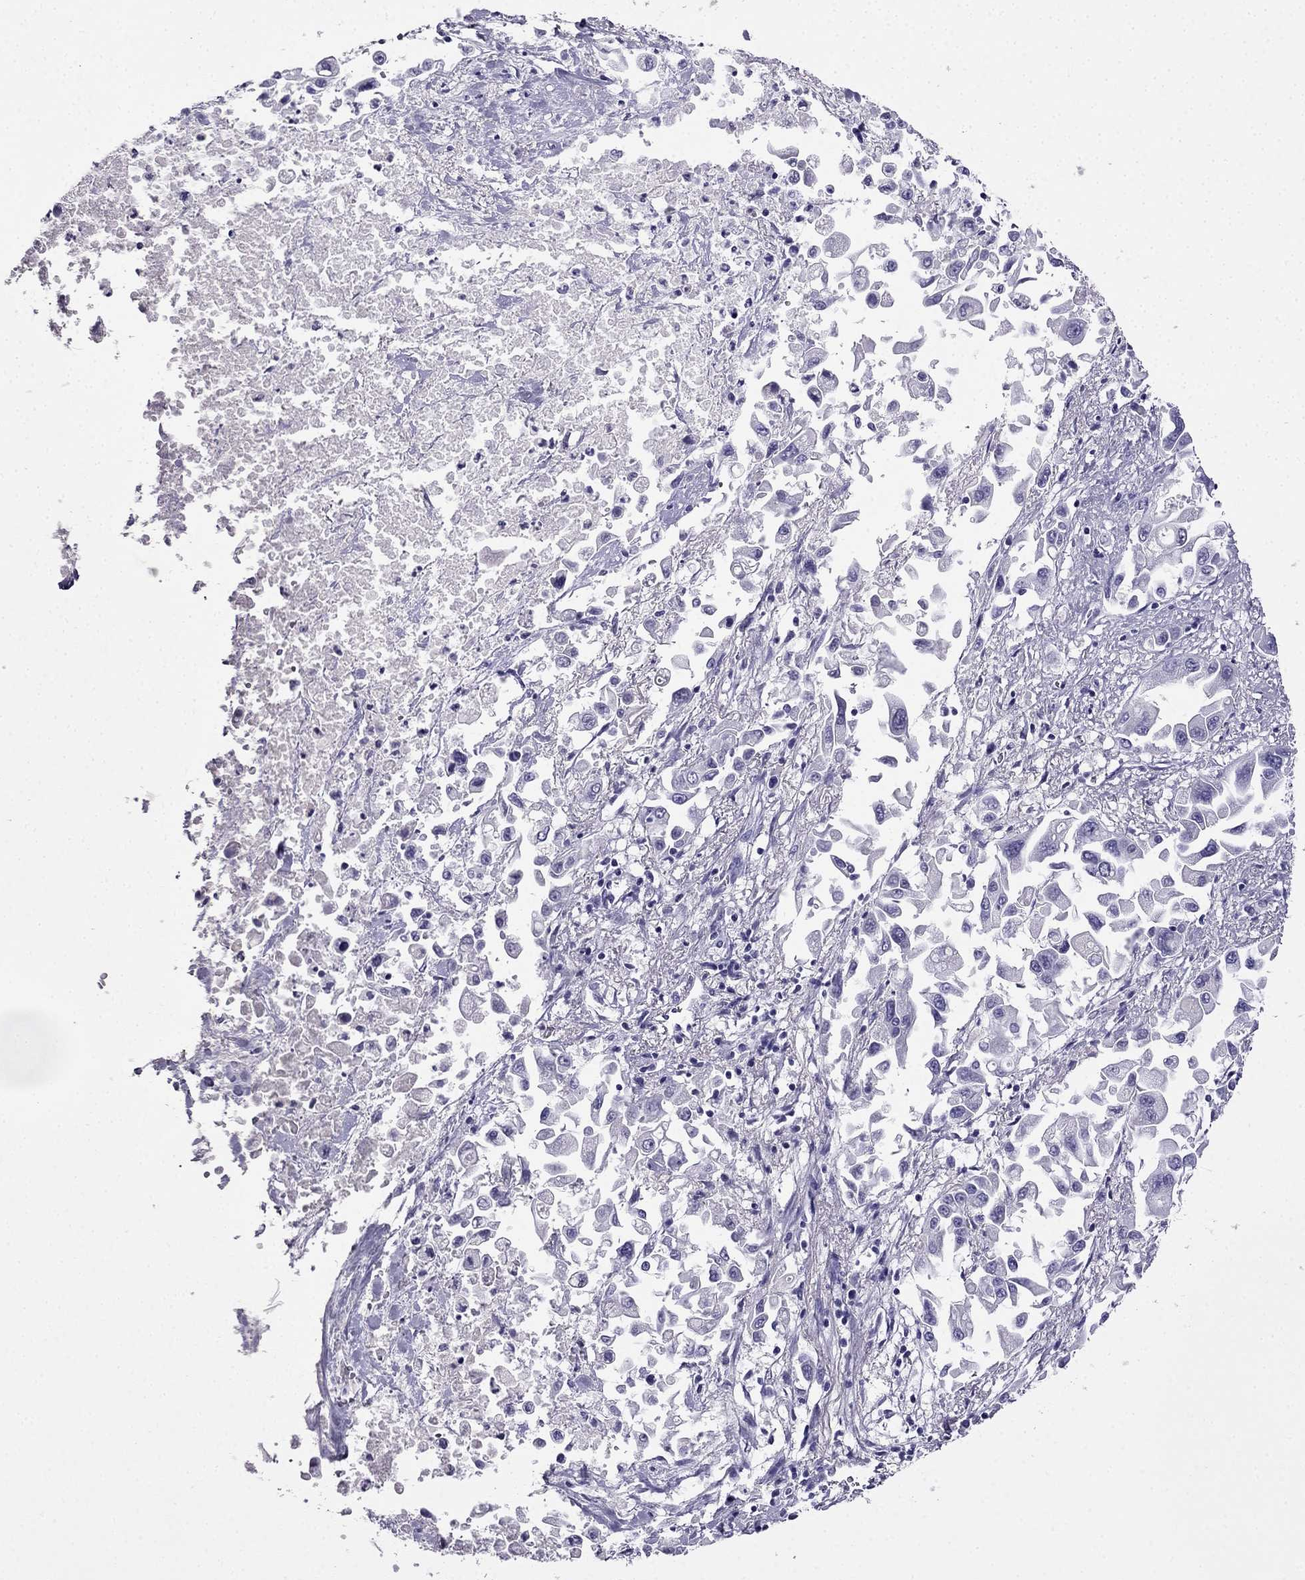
{"staining": {"intensity": "negative", "quantity": "none", "location": "none"}, "tissue": "pancreatic cancer", "cell_type": "Tumor cells", "image_type": "cancer", "snomed": [{"axis": "morphology", "description": "Adenocarcinoma, NOS"}, {"axis": "topography", "description": "Pancreas"}], "caption": "IHC of pancreatic cancer shows no expression in tumor cells. (Immunohistochemistry, brightfield microscopy, high magnification).", "gene": "CDHR4", "patient": {"sex": "female", "age": 83}}